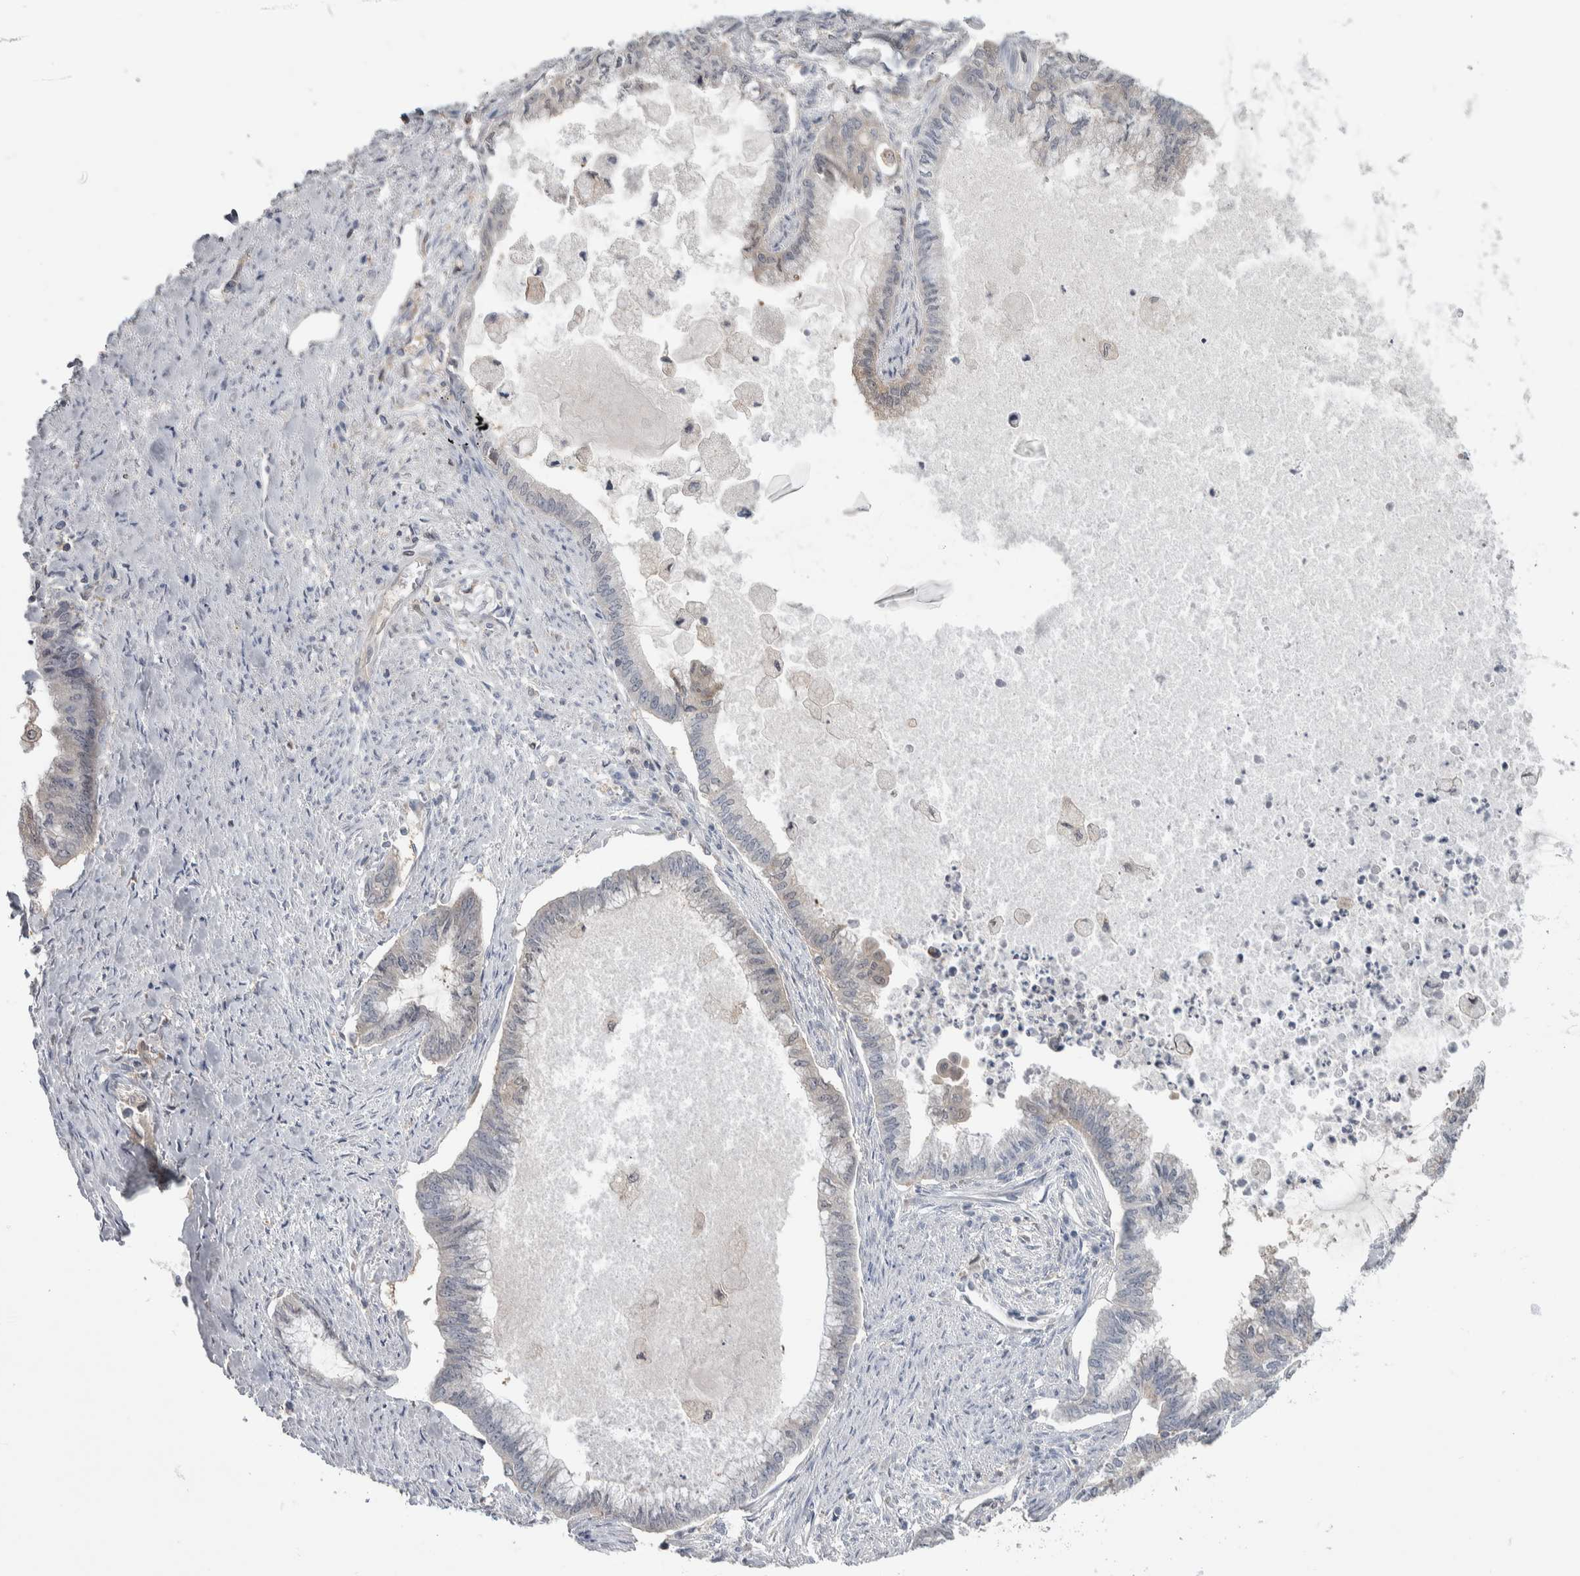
{"staining": {"intensity": "weak", "quantity": "<25%", "location": "cytoplasmic/membranous"}, "tissue": "endometrial cancer", "cell_type": "Tumor cells", "image_type": "cancer", "snomed": [{"axis": "morphology", "description": "Adenocarcinoma, NOS"}, {"axis": "topography", "description": "Endometrium"}], "caption": "Immunohistochemistry (IHC) image of endometrial cancer (adenocarcinoma) stained for a protein (brown), which displays no positivity in tumor cells.", "gene": "HTATIP2", "patient": {"sex": "female", "age": 86}}